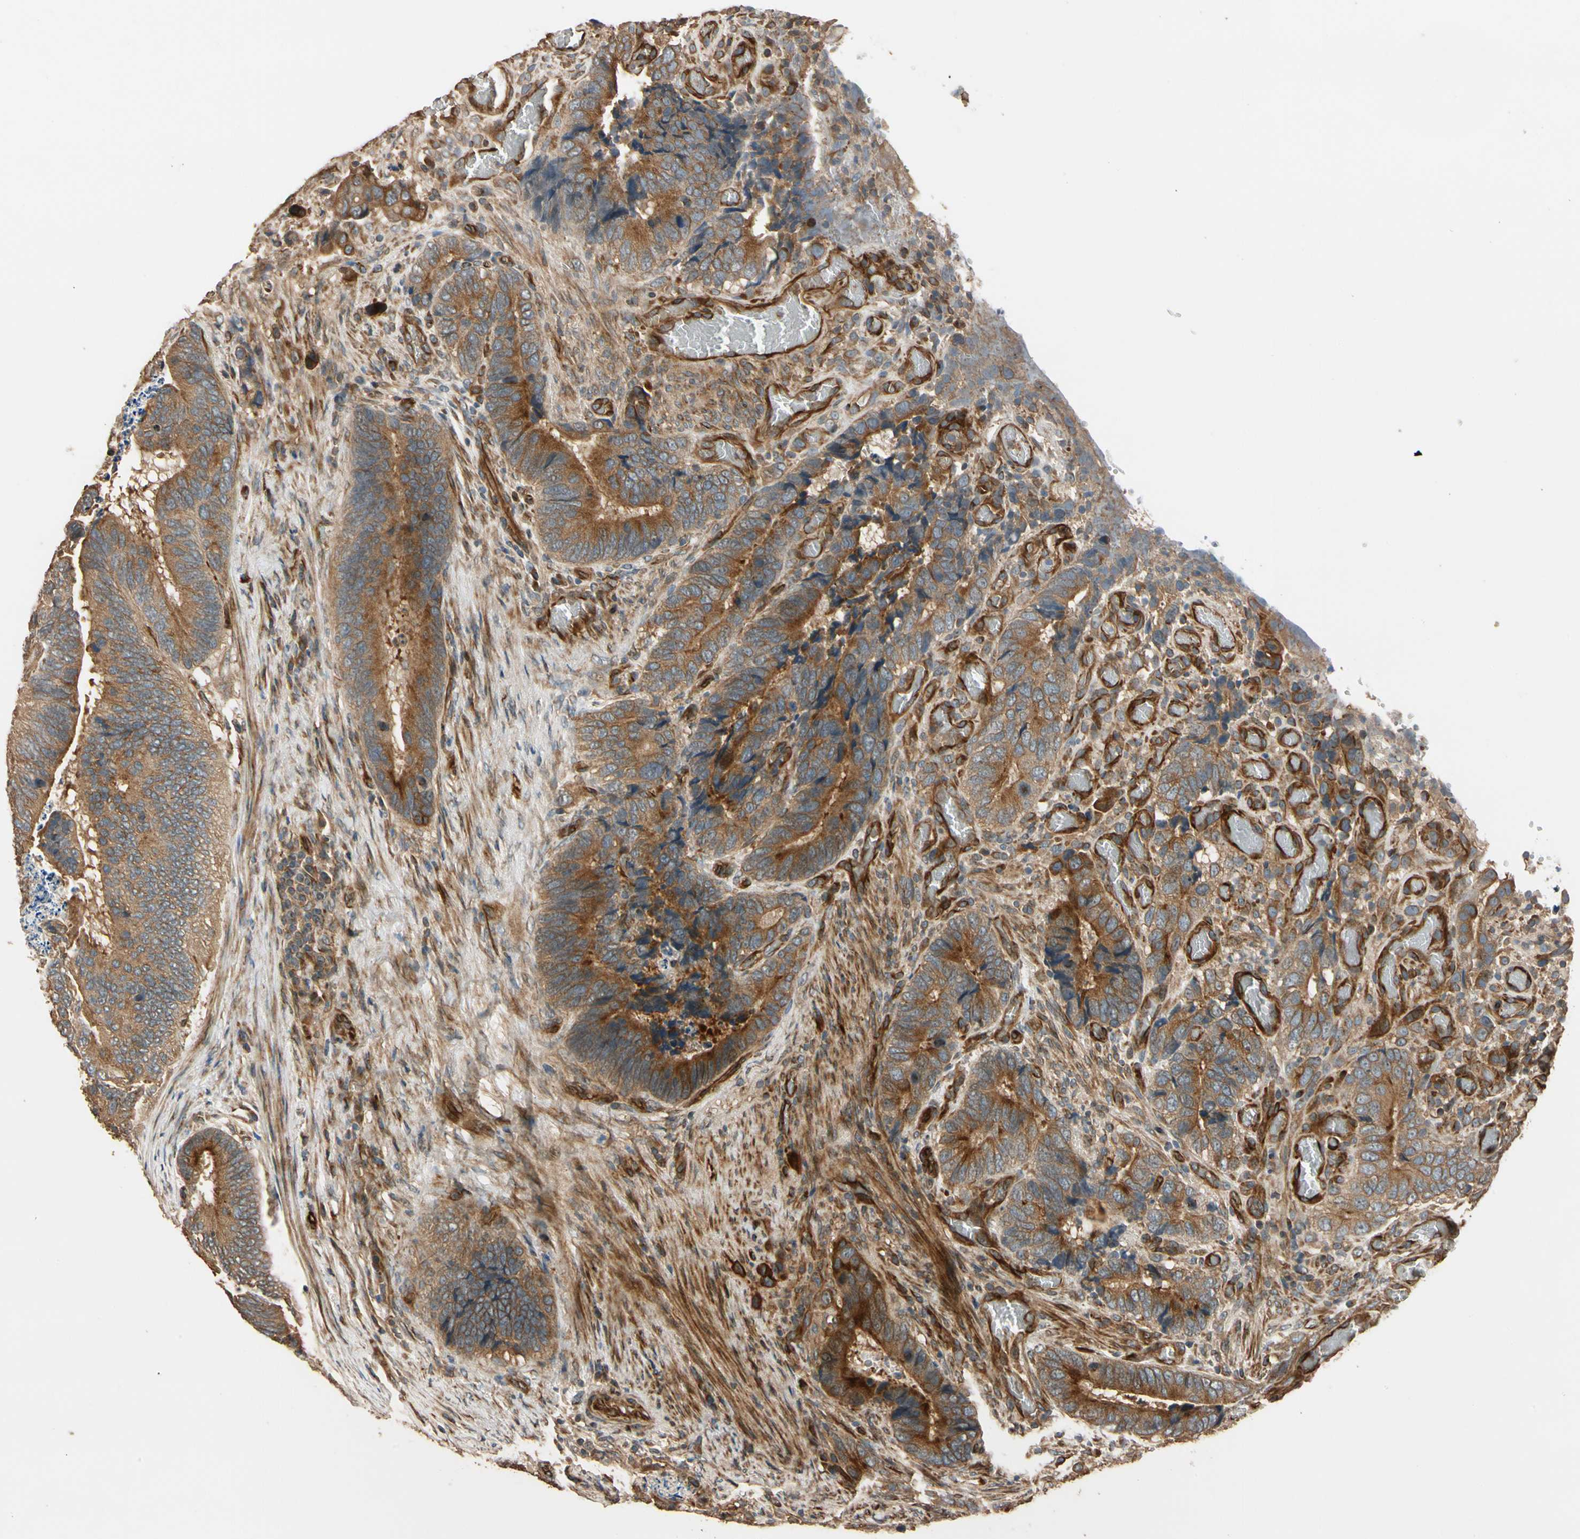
{"staining": {"intensity": "strong", "quantity": ">75%", "location": "cytoplasmic/membranous"}, "tissue": "colorectal cancer", "cell_type": "Tumor cells", "image_type": "cancer", "snomed": [{"axis": "morphology", "description": "Adenocarcinoma, NOS"}, {"axis": "topography", "description": "Colon"}], "caption": "DAB immunohistochemical staining of human colorectal adenocarcinoma exhibits strong cytoplasmic/membranous protein expression in about >75% of tumor cells.", "gene": "MGRN1", "patient": {"sex": "male", "age": 72}}